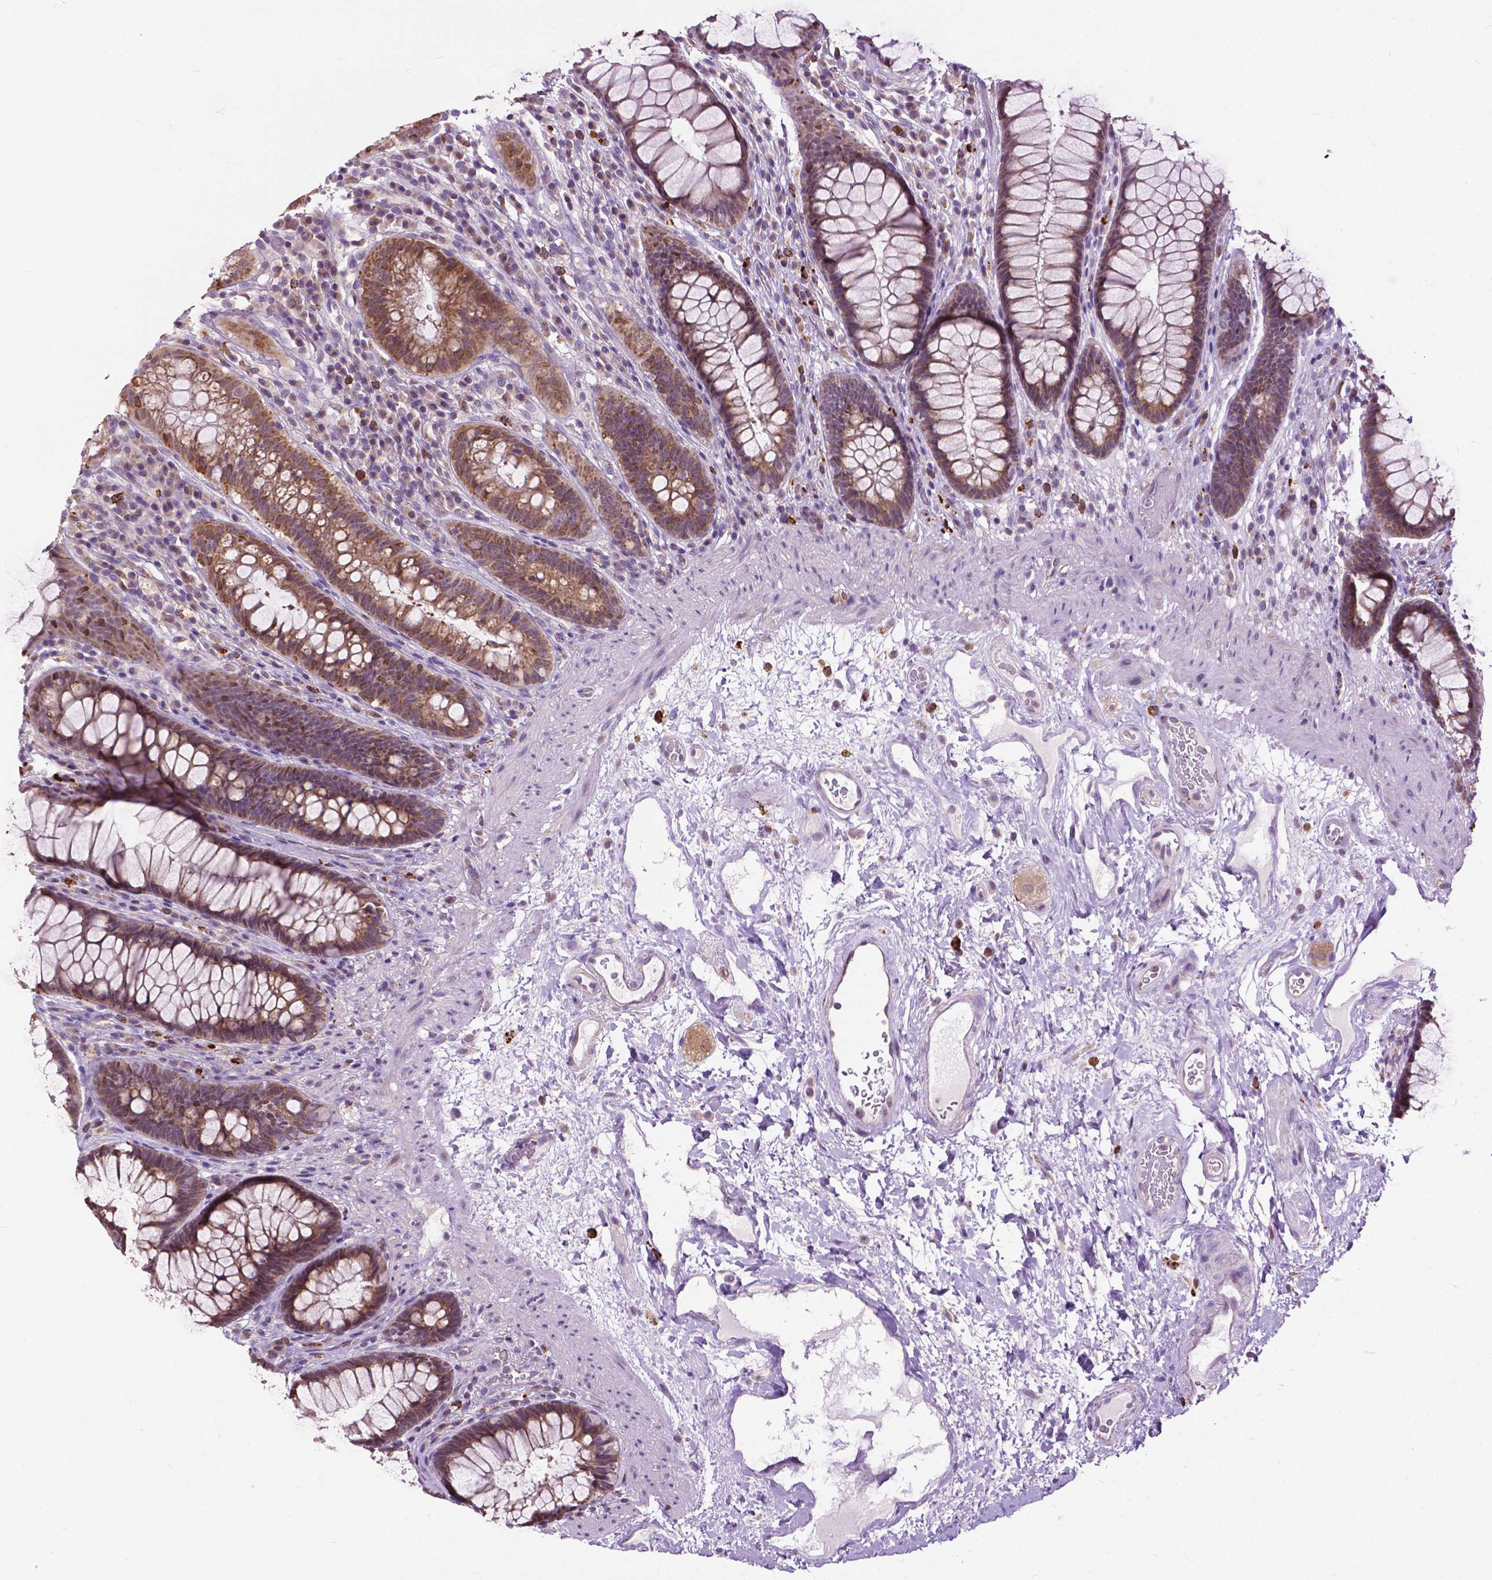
{"staining": {"intensity": "moderate", "quantity": "25%-75%", "location": "cytoplasmic/membranous"}, "tissue": "rectum", "cell_type": "Glandular cells", "image_type": "normal", "snomed": [{"axis": "morphology", "description": "Normal tissue, NOS"}, {"axis": "topography", "description": "Rectum"}], "caption": "Rectum was stained to show a protein in brown. There is medium levels of moderate cytoplasmic/membranous positivity in approximately 25%-75% of glandular cells. Using DAB (3,3'-diaminobenzidine) (brown) and hematoxylin (blue) stains, captured at high magnification using brightfield microscopy.", "gene": "TTC9B", "patient": {"sex": "male", "age": 72}}